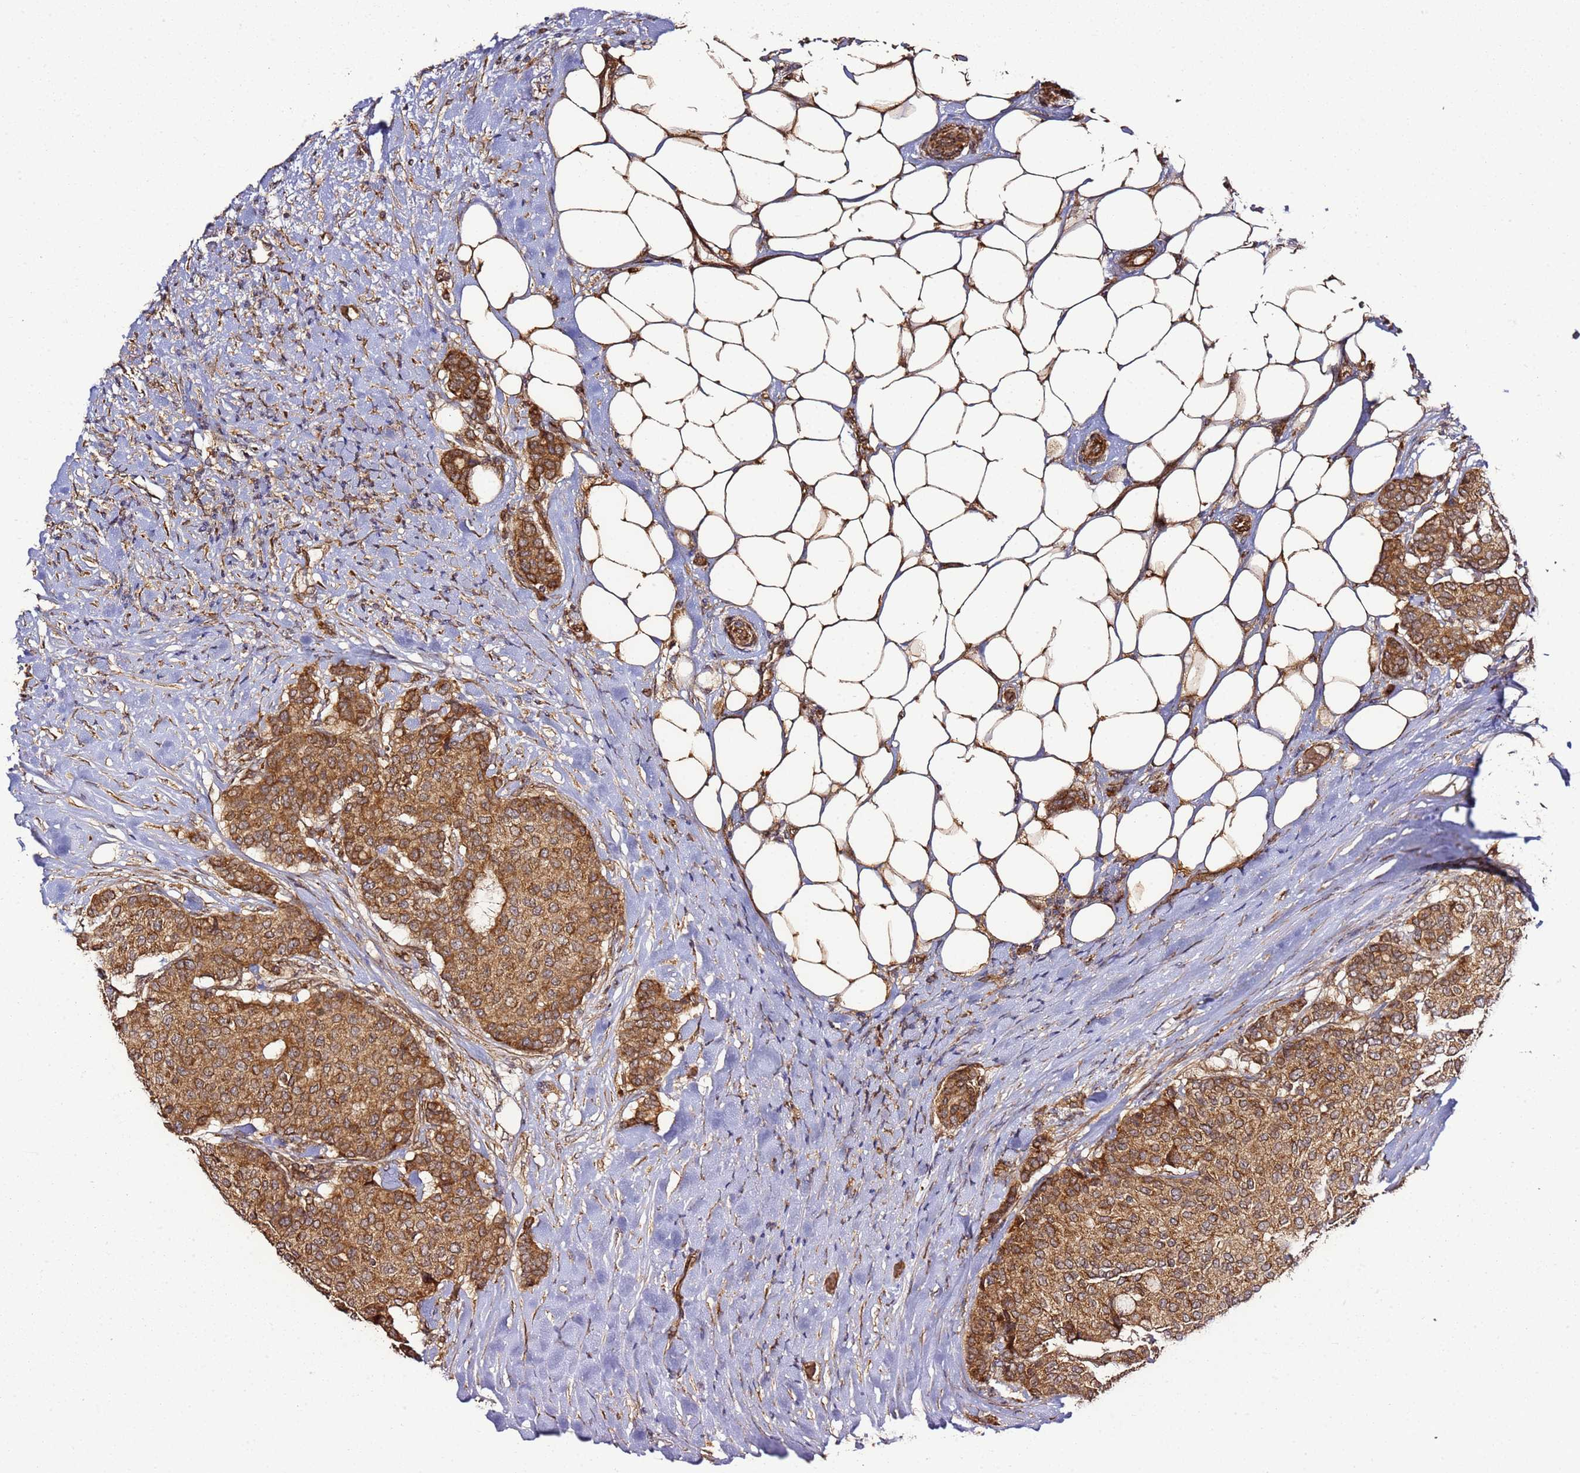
{"staining": {"intensity": "strong", "quantity": ">75%", "location": "cytoplasmic/membranous"}, "tissue": "breast cancer", "cell_type": "Tumor cells", "image_type": "cancer", "snomed": [{"axis": "morphology", "description": "Duct carcinoma"}, {"axis": "topography", "description": "Breast"}], "caption": "Intraductal carcinoma (breast) tissue exhibits strong cytoplasmic/membranous expression in approximately >75% of tumor cells", "gene": "TM2D2", "patient": {"sex": "female", "age": 75}}